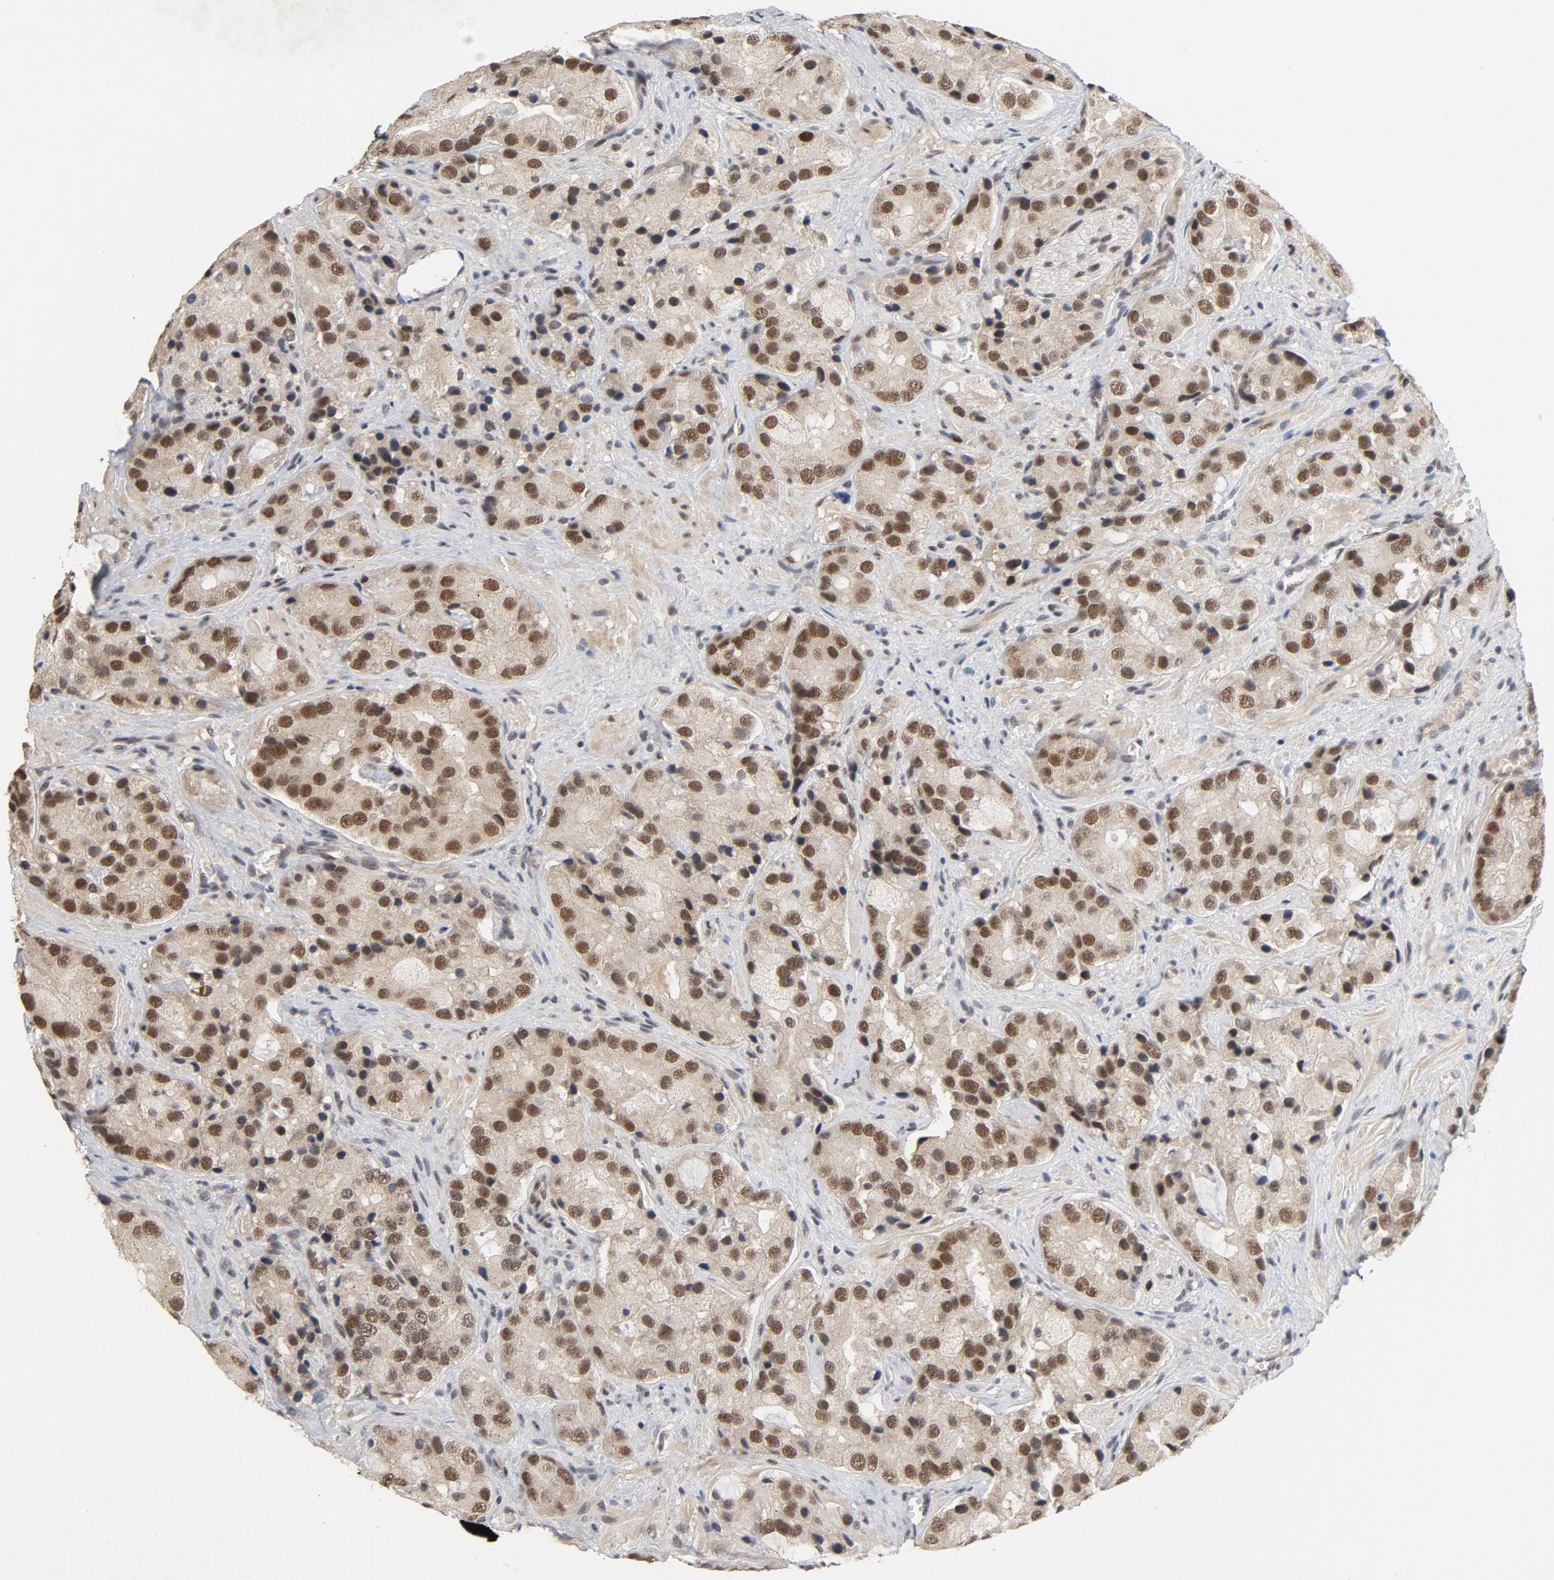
{"staining": {"intensity": "strong", "quantity": ">75%", "location": "nuclear"}, "tissue": "prostate cancer", "cell_type": "Tumor cells", "image_type": "cancer", "snomed": [{"axis": "morphology", "description": "Adenocarcinoma, High grade"}, {"axis": "topography", "description": "Prostate"}], "caption": "A high amount of strong nuclear positivity is identified in about >75% of tumor cells in high-grade adenocarcinoma (prostate) tissue. The protein of interest is shown in brown color, while the nuclei are stained blue.", "gene": "SMARCD1", "patient": {"sex": "male", "age": 70}}